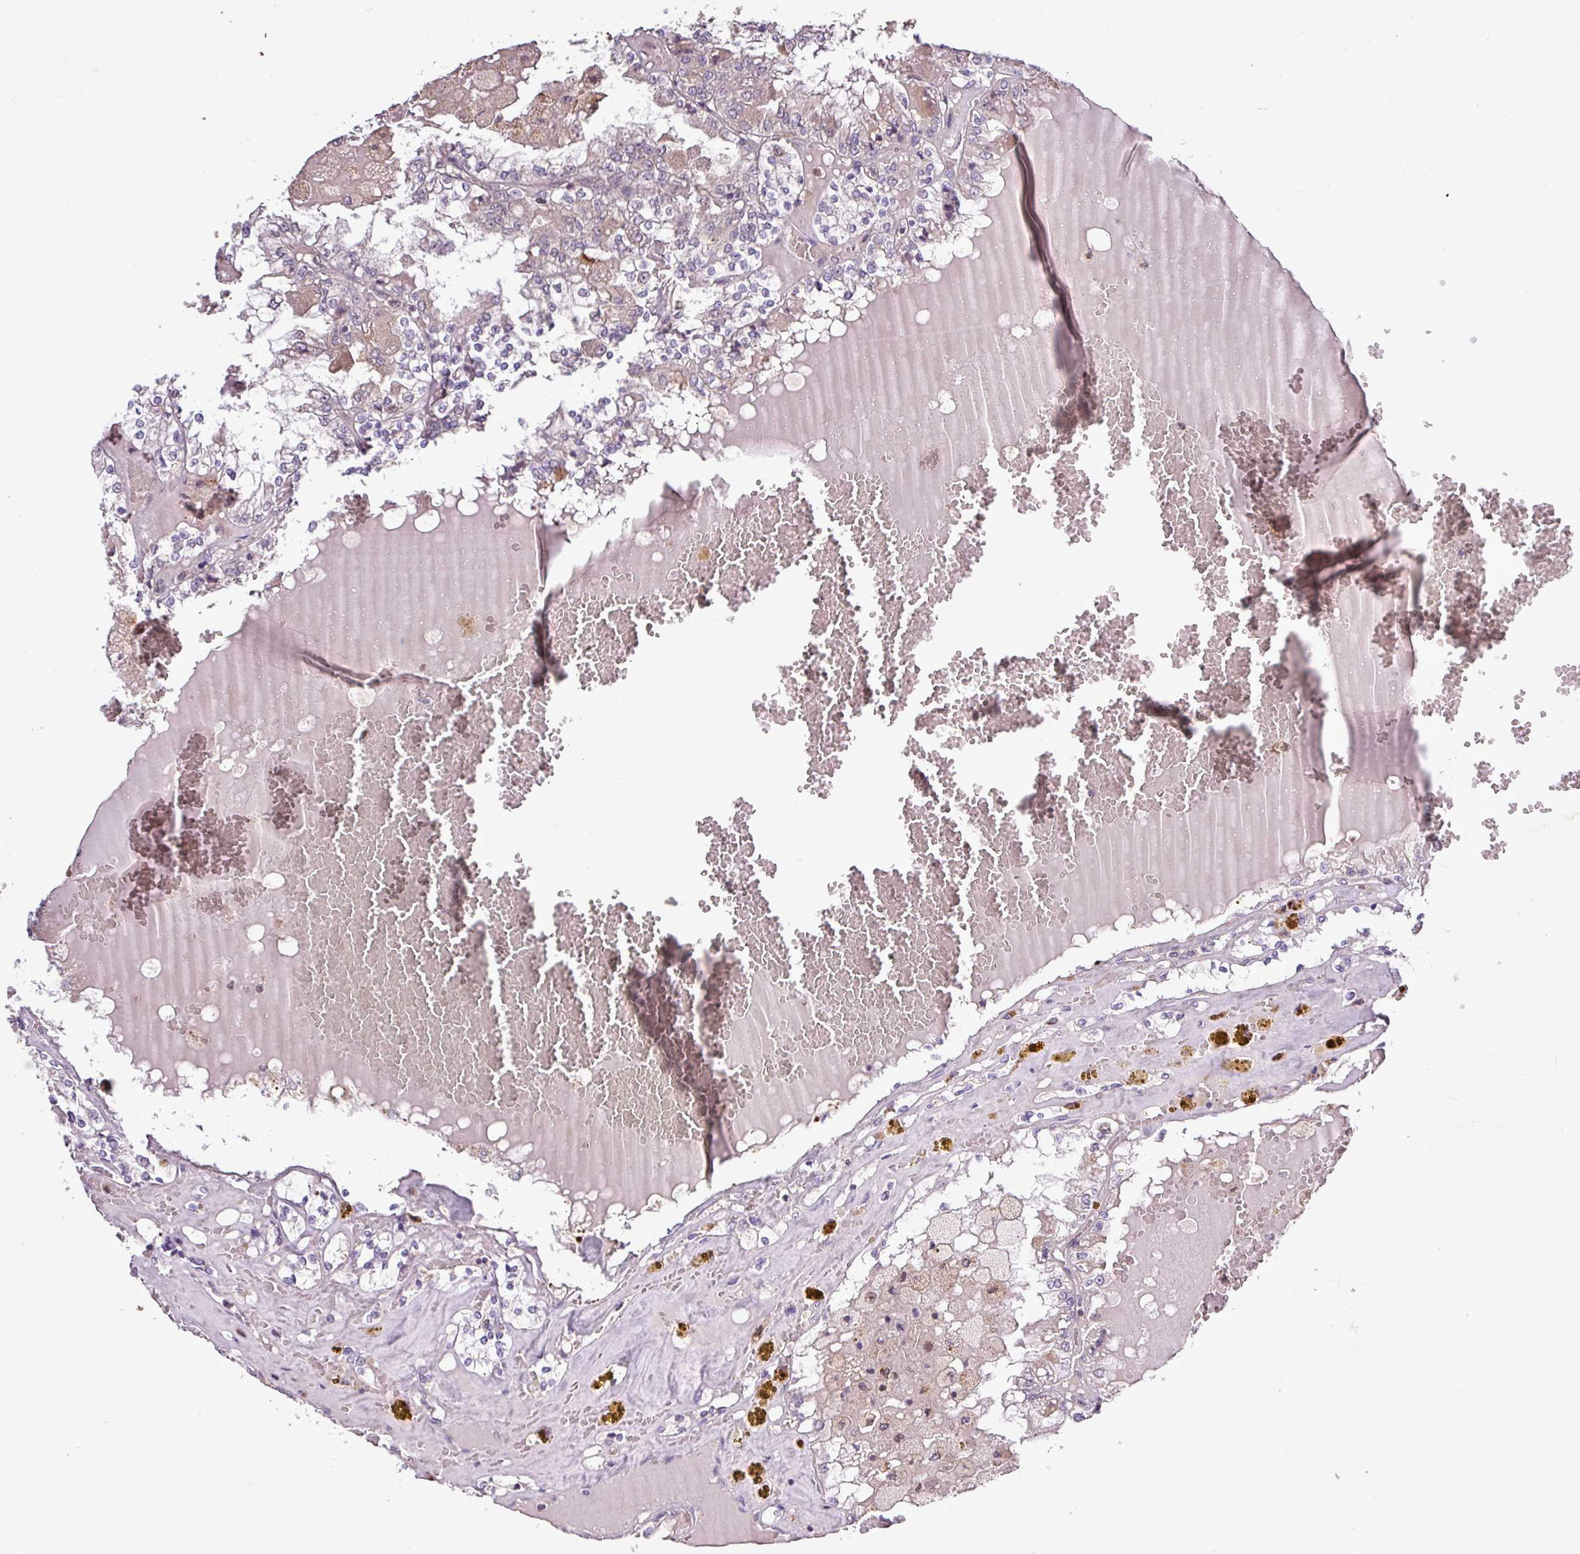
{"staining": {"intensity": "negative", "quantity": "none", "location": "none"}, "tissue": "renal cancer", "cell_type": "Tumor cells", "image_type": "cancer", "snomed": [{"axis": "morphology", "description": "Adenocarcinoma, NOS"}, {"axis": "topography", "description": "Kidney"}], "caption": "Immunohistochemical staining of renal cancer exhibits no significant expression in tumor cells.", "gene": "SKIC2", "patient": {"sex": "female", "age": 56}}